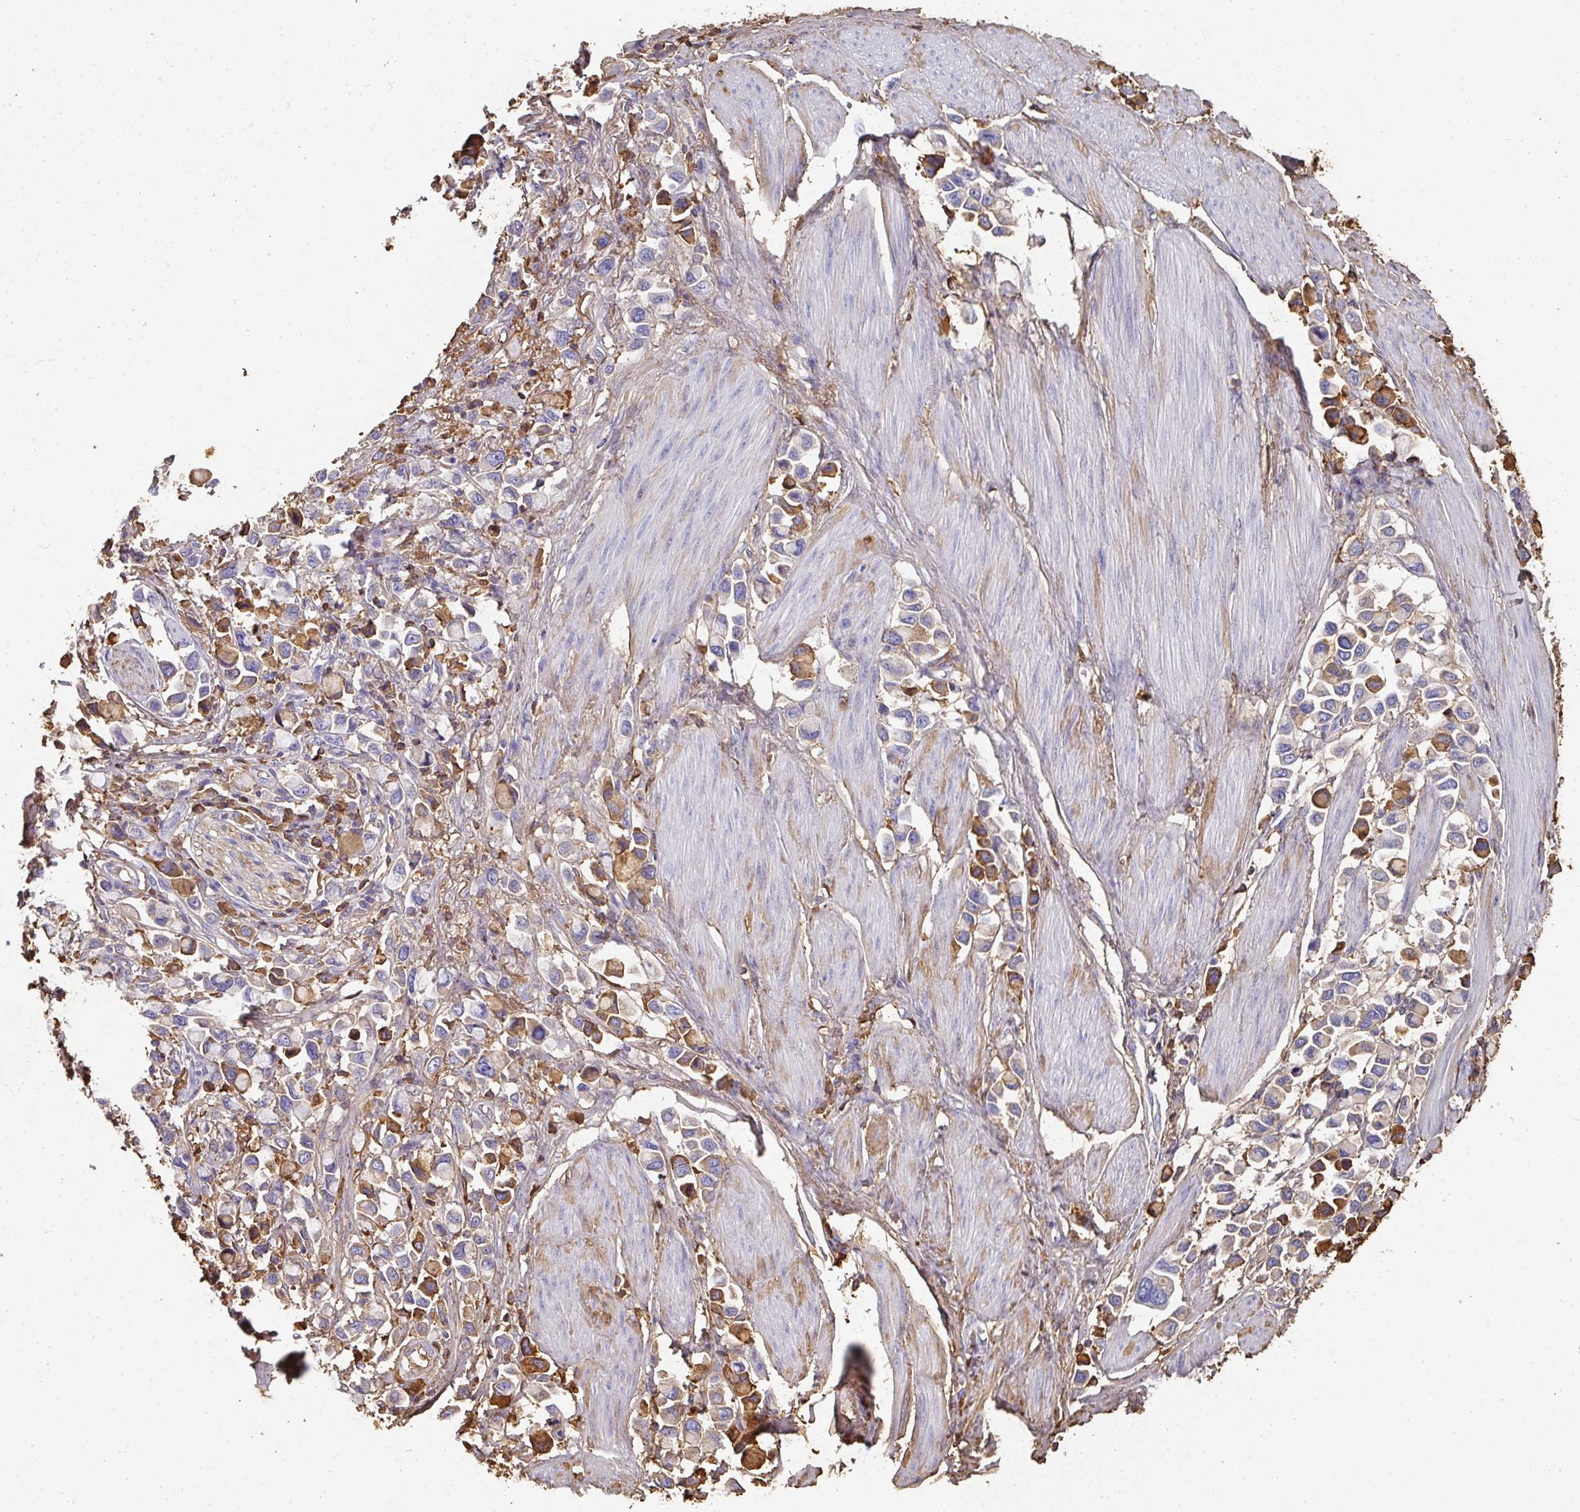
{"staining": {"intensity": "moderate", "quantity": "<25%", "location": "cytoplasmic/membranous"}, "tissue": "stomach cancer", "cell_type": "Tumor cells", "image_type": "cancer", "snomed": [{"axis": "morphology", "description": "Adenocarcinoma, NOS"}, {"axis": "topography", "description": "Stomach"}], "caption": "Human stomach cancer (adenocarcinoma) stained with a protein marker shows moderate staining in tumor cells.", "gene": "ALB", "patient": {"sex": "female", "age": 81}}